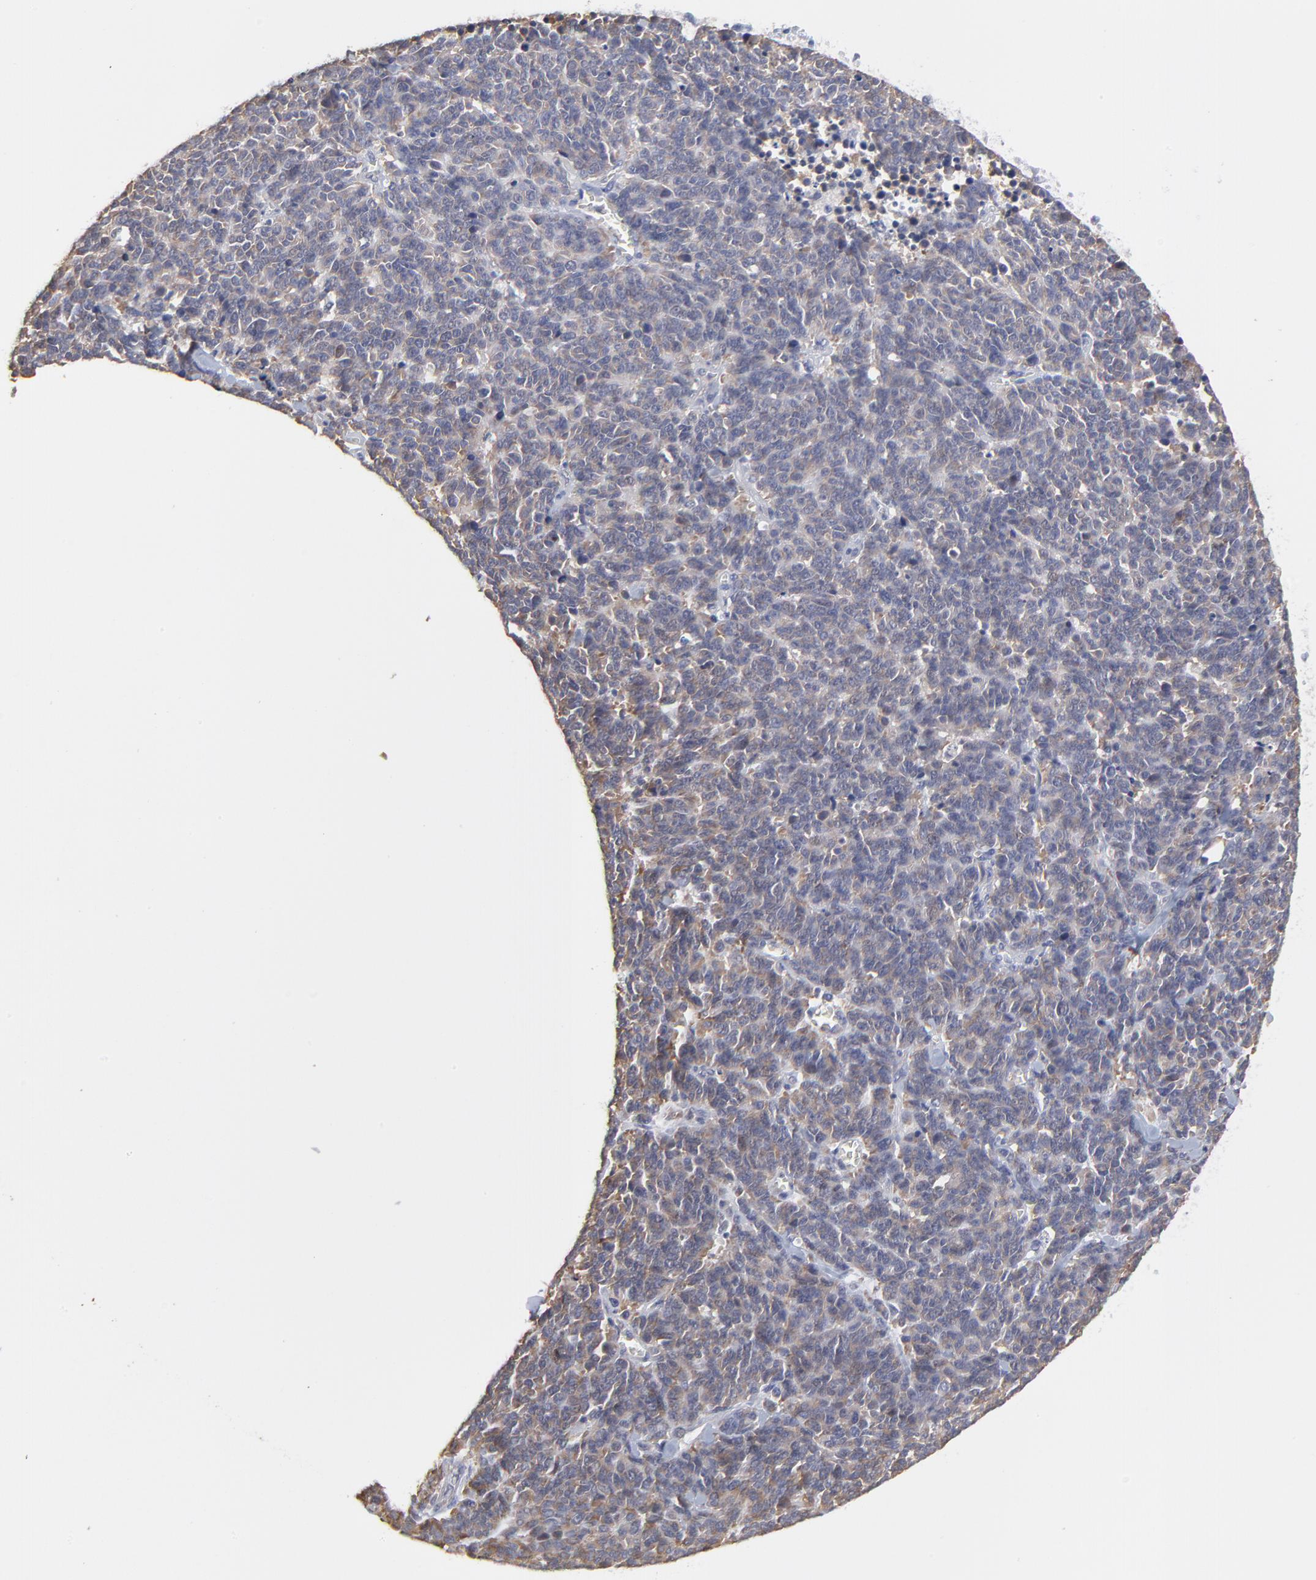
{"staining": {"intensity": "weak", "quantity": "25%-75%", "location": "cytoplasmic/membranous"}, "tissue": "lung cancer", "cell_type": "Tumor cells", "image_type": "cancer", "snomed": [{"axis": "morphology", "description": "Neoplasm, malignant, NOS"}, {"axis": "topography", "description": "Lung"}], "caption": "High-magnification brightfield microscopy of lung cancer (malignant neoplasm) stained with DAB (brown) and counterstained with hematoxylin (blue). tumor cells exhibit weak cytoplasmic/membranous expression is identified in about25%-75% of cells. (DAB IHC, brown staining for protein, blue staining for nuclei).", "gene": "CCT2", "patient": {"sex": "female", "age": 58}}